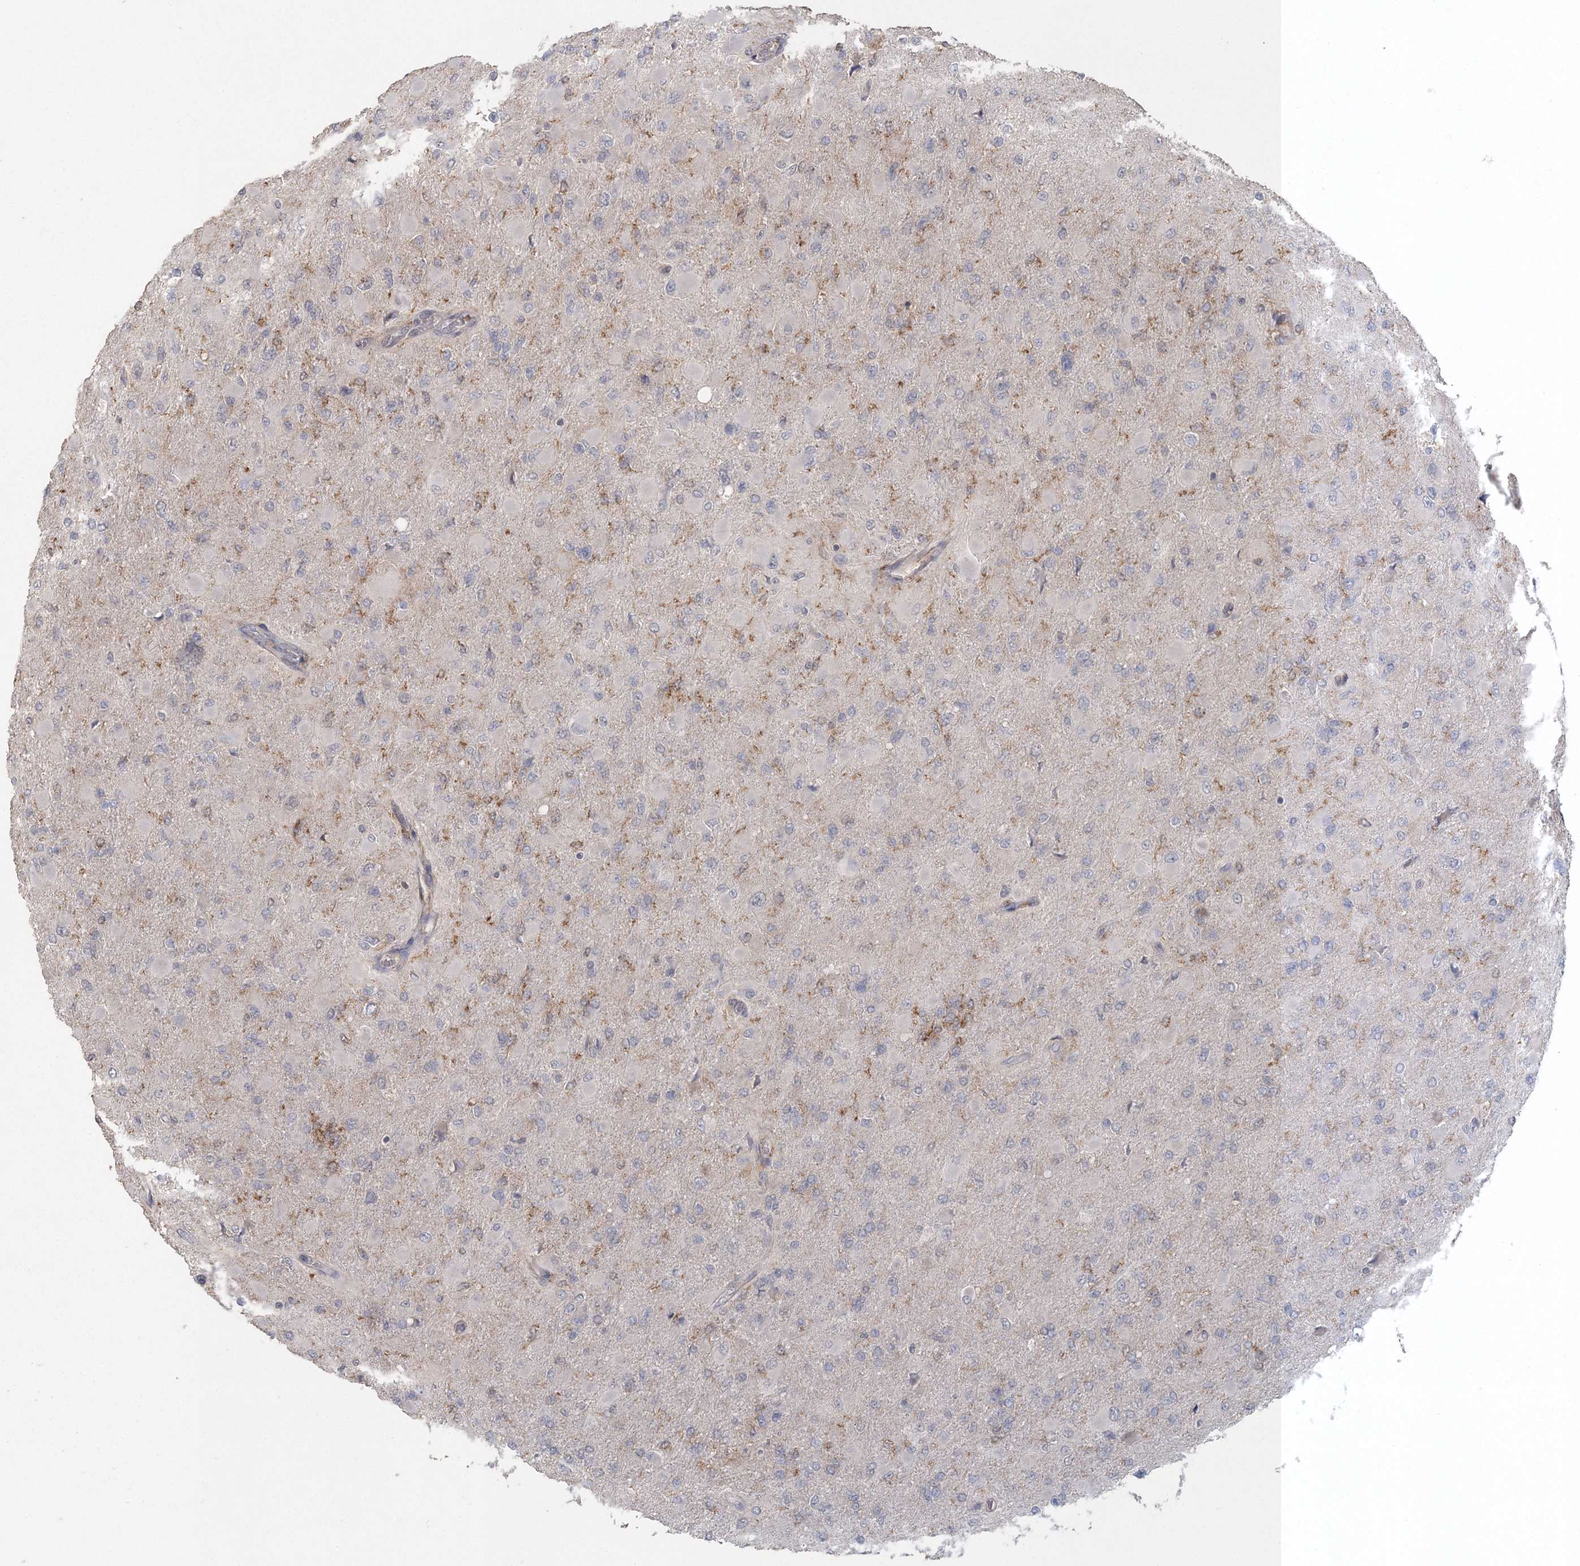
{"staining": {"intensity": "negative", "quantity": "none", "location": "none"}, "tissue": "glioma", "cell_type": "Tumor cells", "image_type": "cancer", "snomed": [{"axis": "morphology", "description": "Glioma, malignant, High grade"}, {"axis": "topography", "description": "Cerebral cortex"}], "caption": "Immunohistochemistry micrograph of human malignant glioma (high-grade) stained for a protein (brown), which shows no positivity in tumor cells. Brightfield microscopy of immunohistochemistry (IHC) stained with DAB (brown) and hematoxylin (blue), captured at high magnification.", "gene": "UIMC1", "patient": {"sex": "female", "age": 36}}